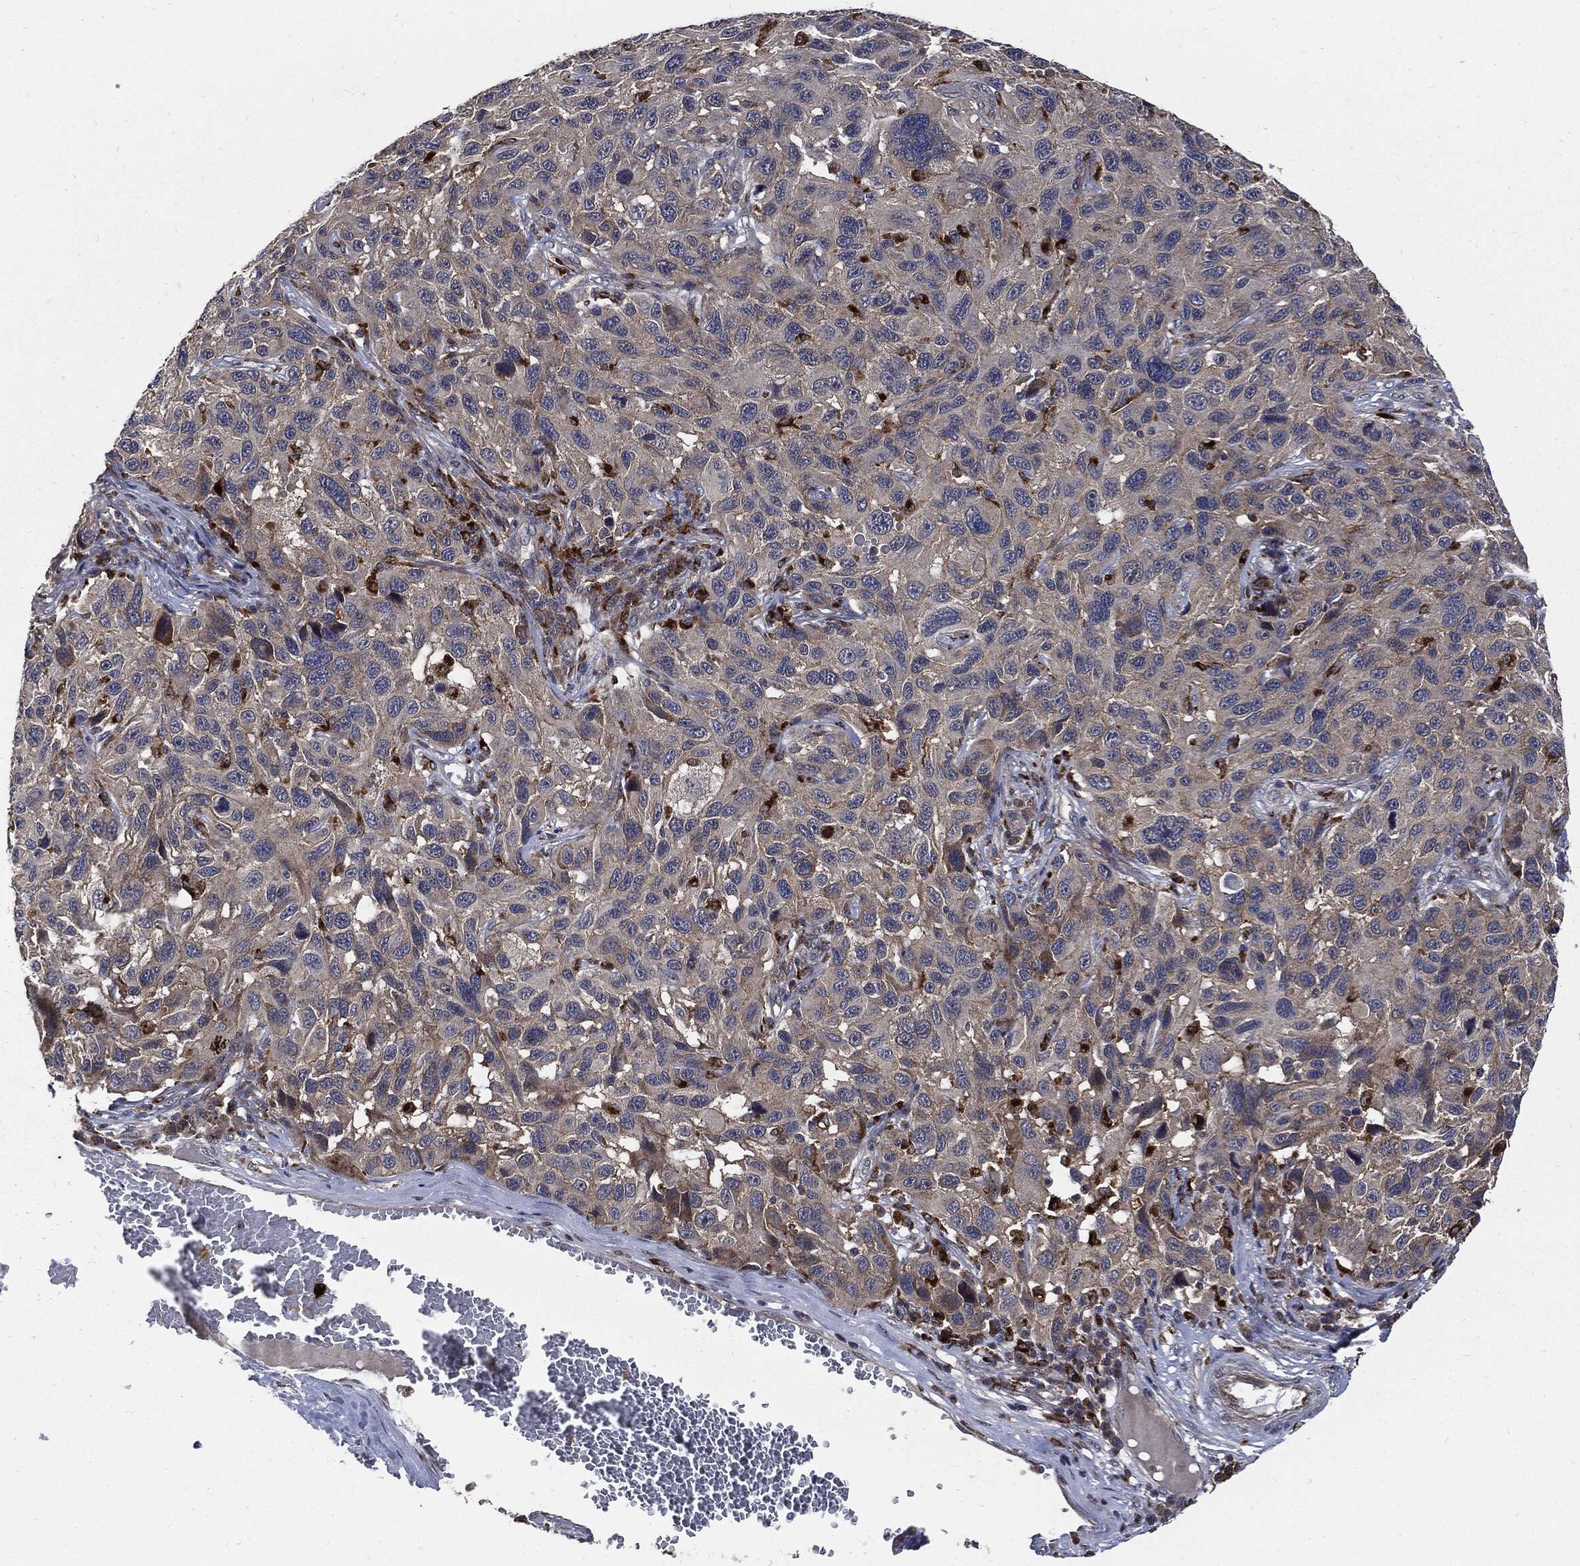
{"staining": {"intensity": "weak", "quantity": "<25%", "location": "cytoplasmic/membranous"}, "tissue": "melanoma", "cell_type": "Tumor cells", "image_type": "cancer", "snomed": [{"axis": "morphology", "description": "Malignant melanoma, NOS"}, {"axis": "topography", "description": "Skin"}], "caption": "A high-resolution image shows immunohistochemistry (IHC) staining of malignant melanoma, which demonstrates no significant staining in tumor cells.", "gene": "SLC31A2", "patient": {"sex": "male", "age": 53}}